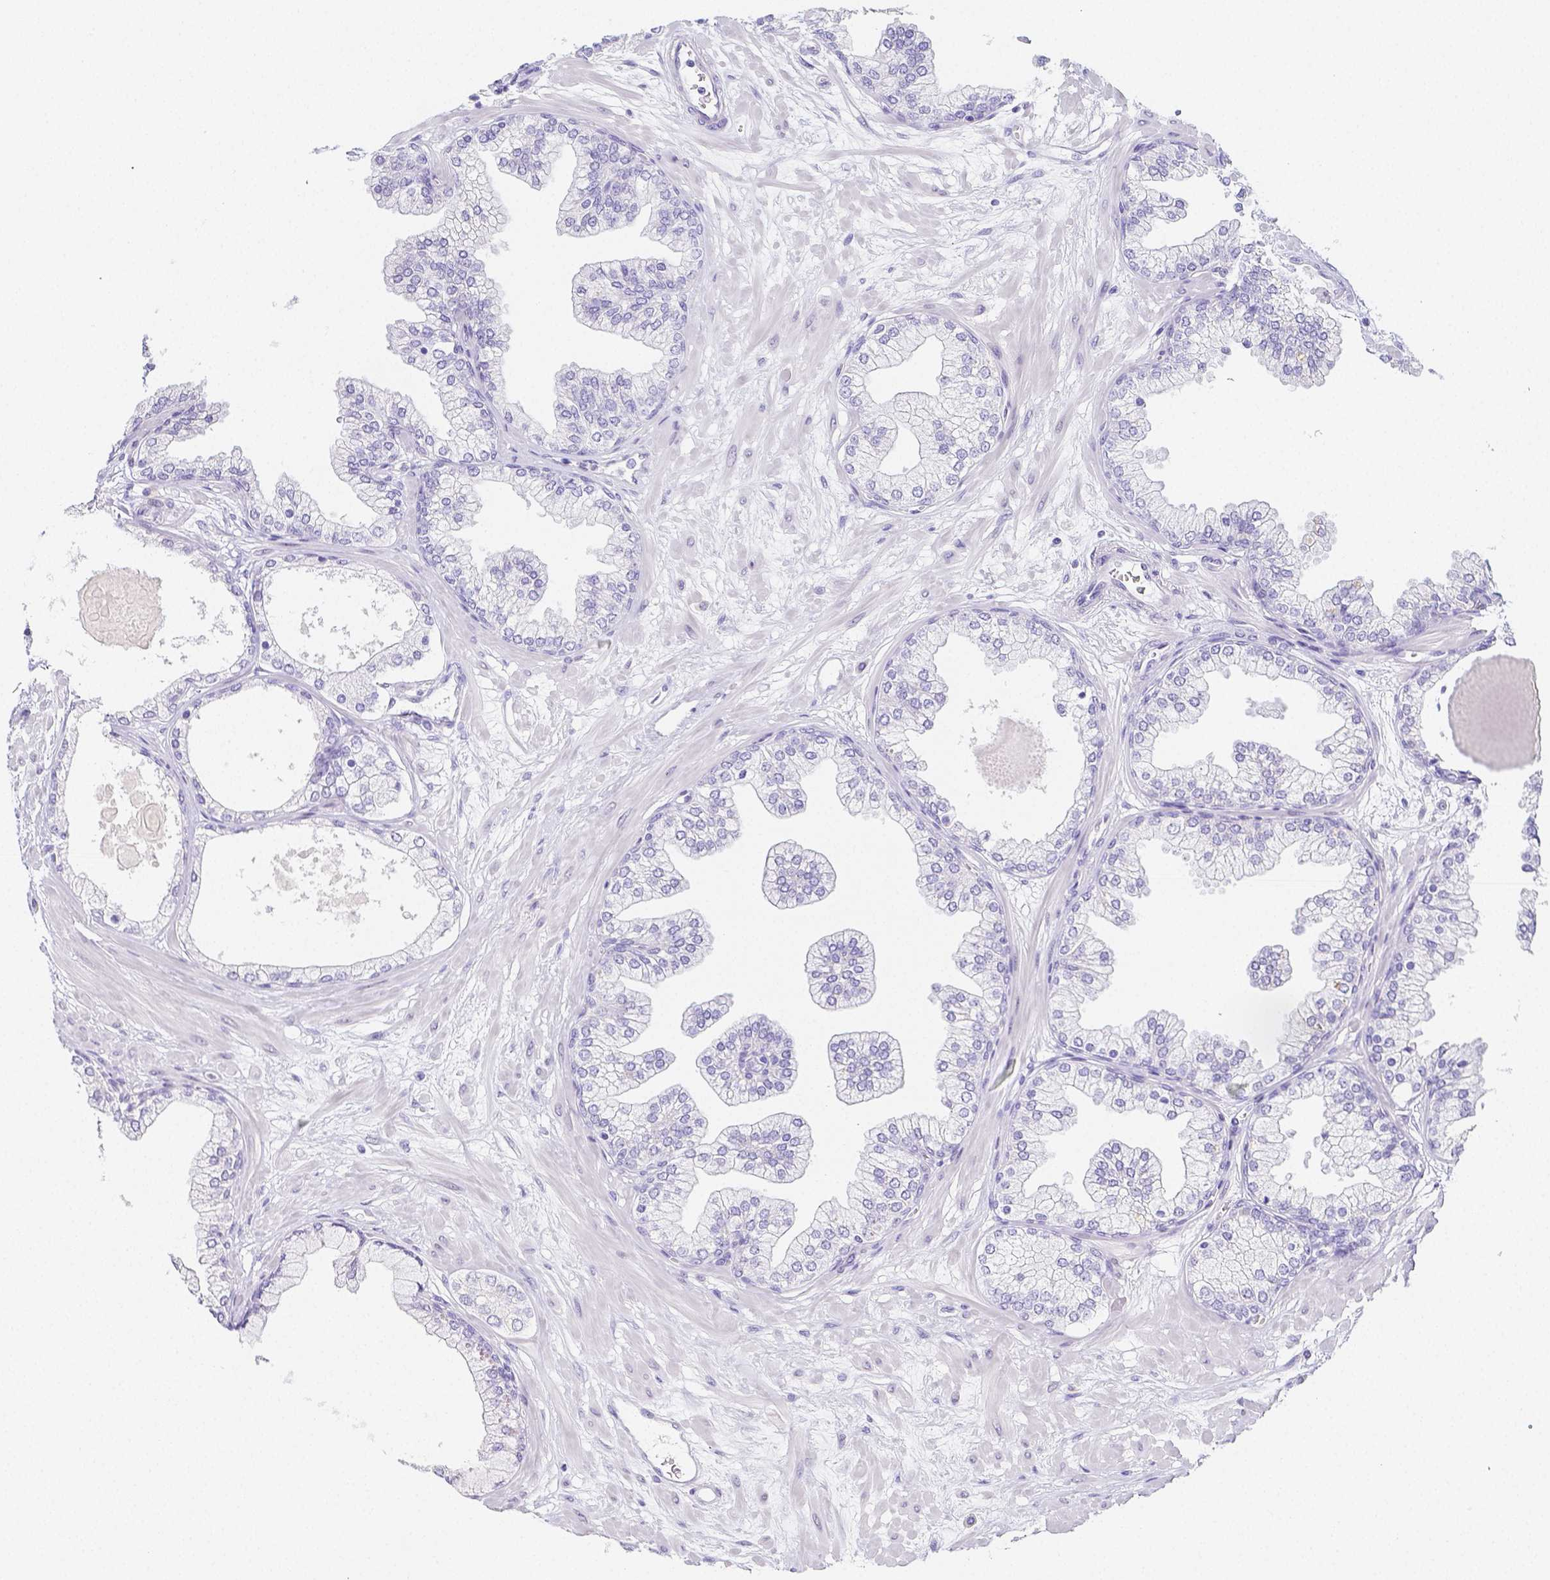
{"staining": {"intensity": "negative", "quantity": "none", "location": "none"}, "tissue": "prostate", "cell_type": "Glandular cells", "image_type": "normal", "snomed": [{"axis": "morphology", "description": "Normal tissue, NOS"}, {"axis": "topography", "description": "Prostate"}, {"axis": "topography", "description": "Peripheral nerve tissue"}], "caption": "Immunohistochemical staining of unremarkable human prostate displays no significant positivity in glandular cells.", "gene": "ARHGAP36", "patient": {"sex": "male", "age": 61}}